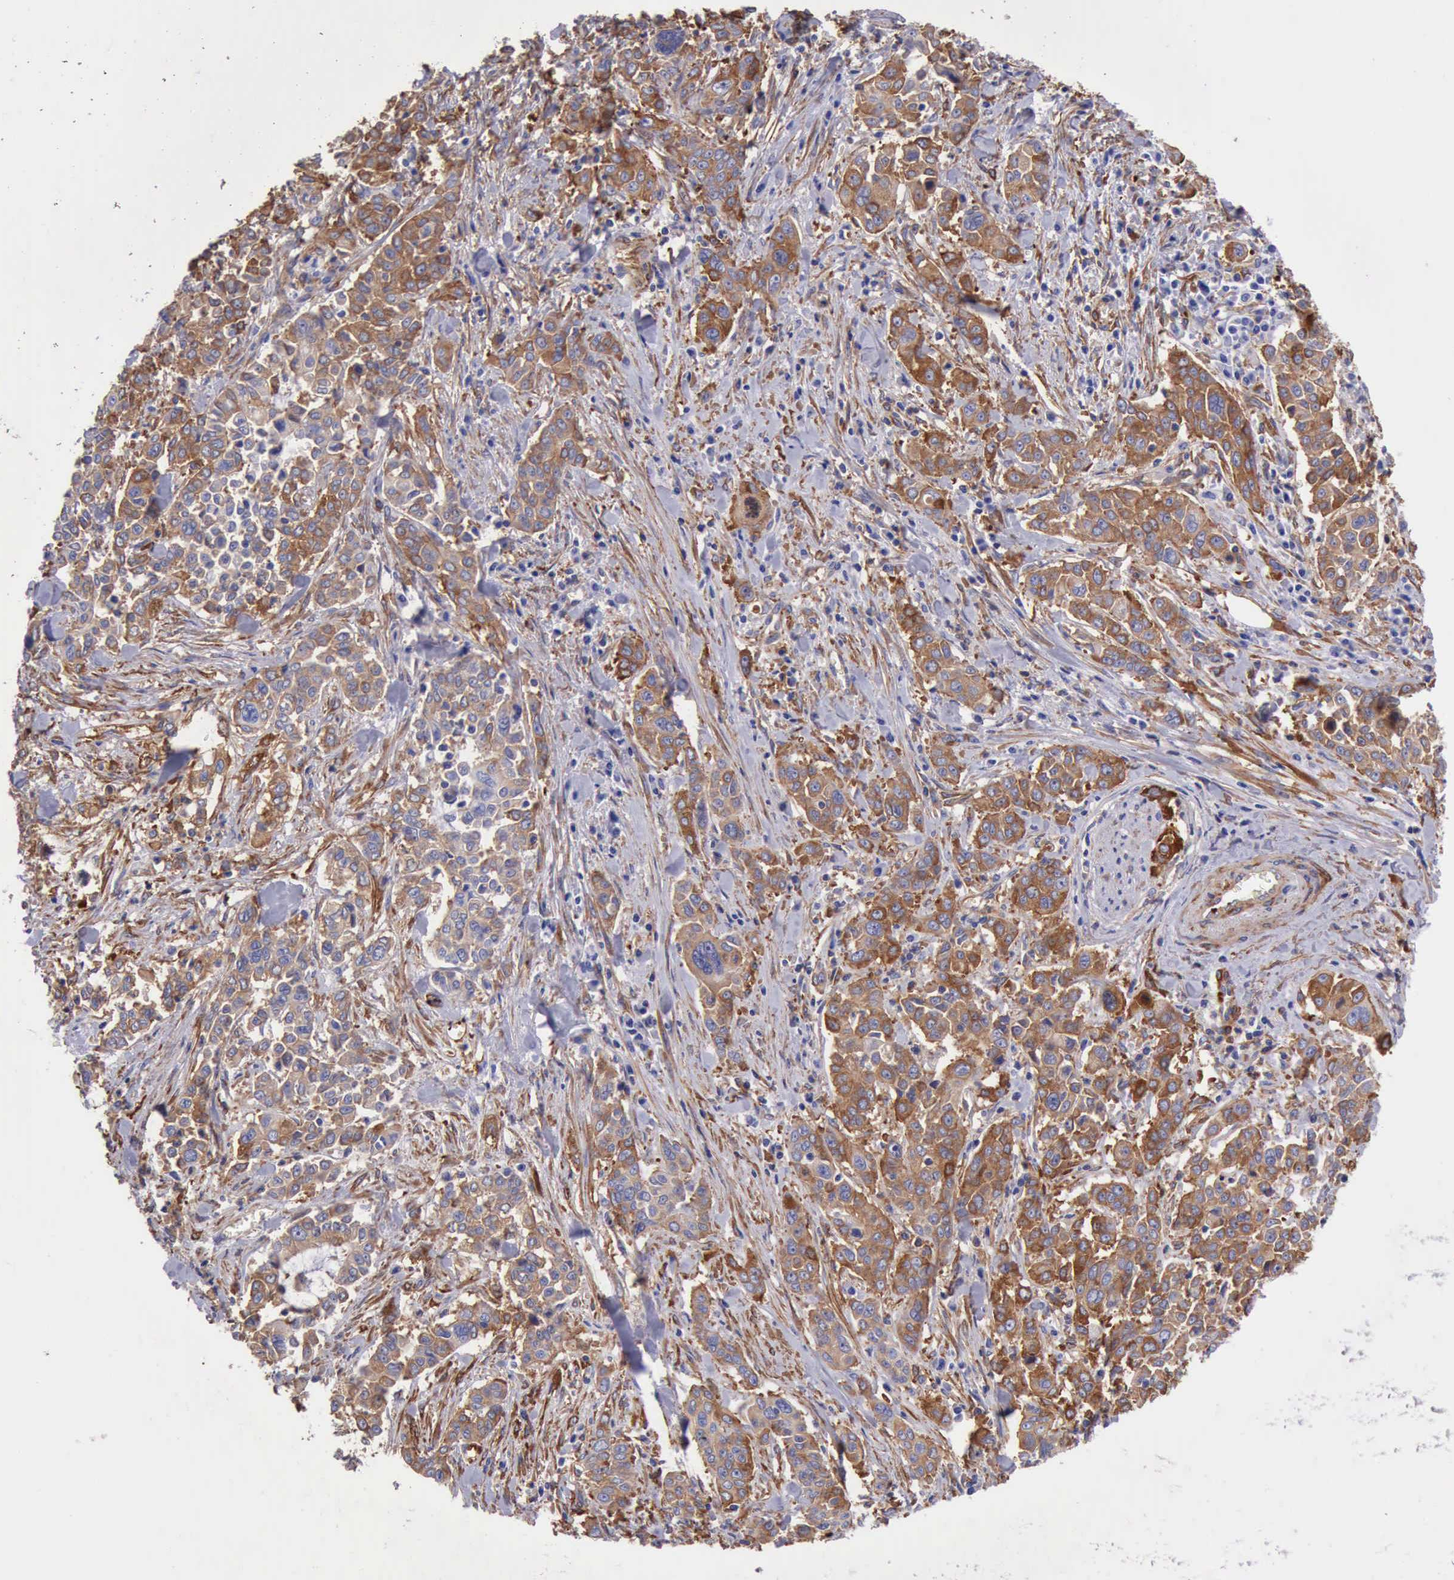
{"staining": {"intensity": "moderate", "quantity": ">75%", "location": "cytoplasmic/membranous"}, "tissue": "pancreatic cancer", "cell_type": "Tumor cells", "image_type": "cancer", "snomed": [{"axis": "morphology", "description": "Adenocarcinoma, NOS"}, {"axis": "topography", "description": "Pancreas"}], "caption": "Immunohistochemical staining of pancreatic cancer (adenocarcinoma) displays moderate cytoplasmic/membranous protein positivity in about >75% of tumor cells. The protein of interest is shown in brown color, while the nuclei are stained blue.", "gene": "FLNA", "patient": {"sex": "female", "age": 52}}